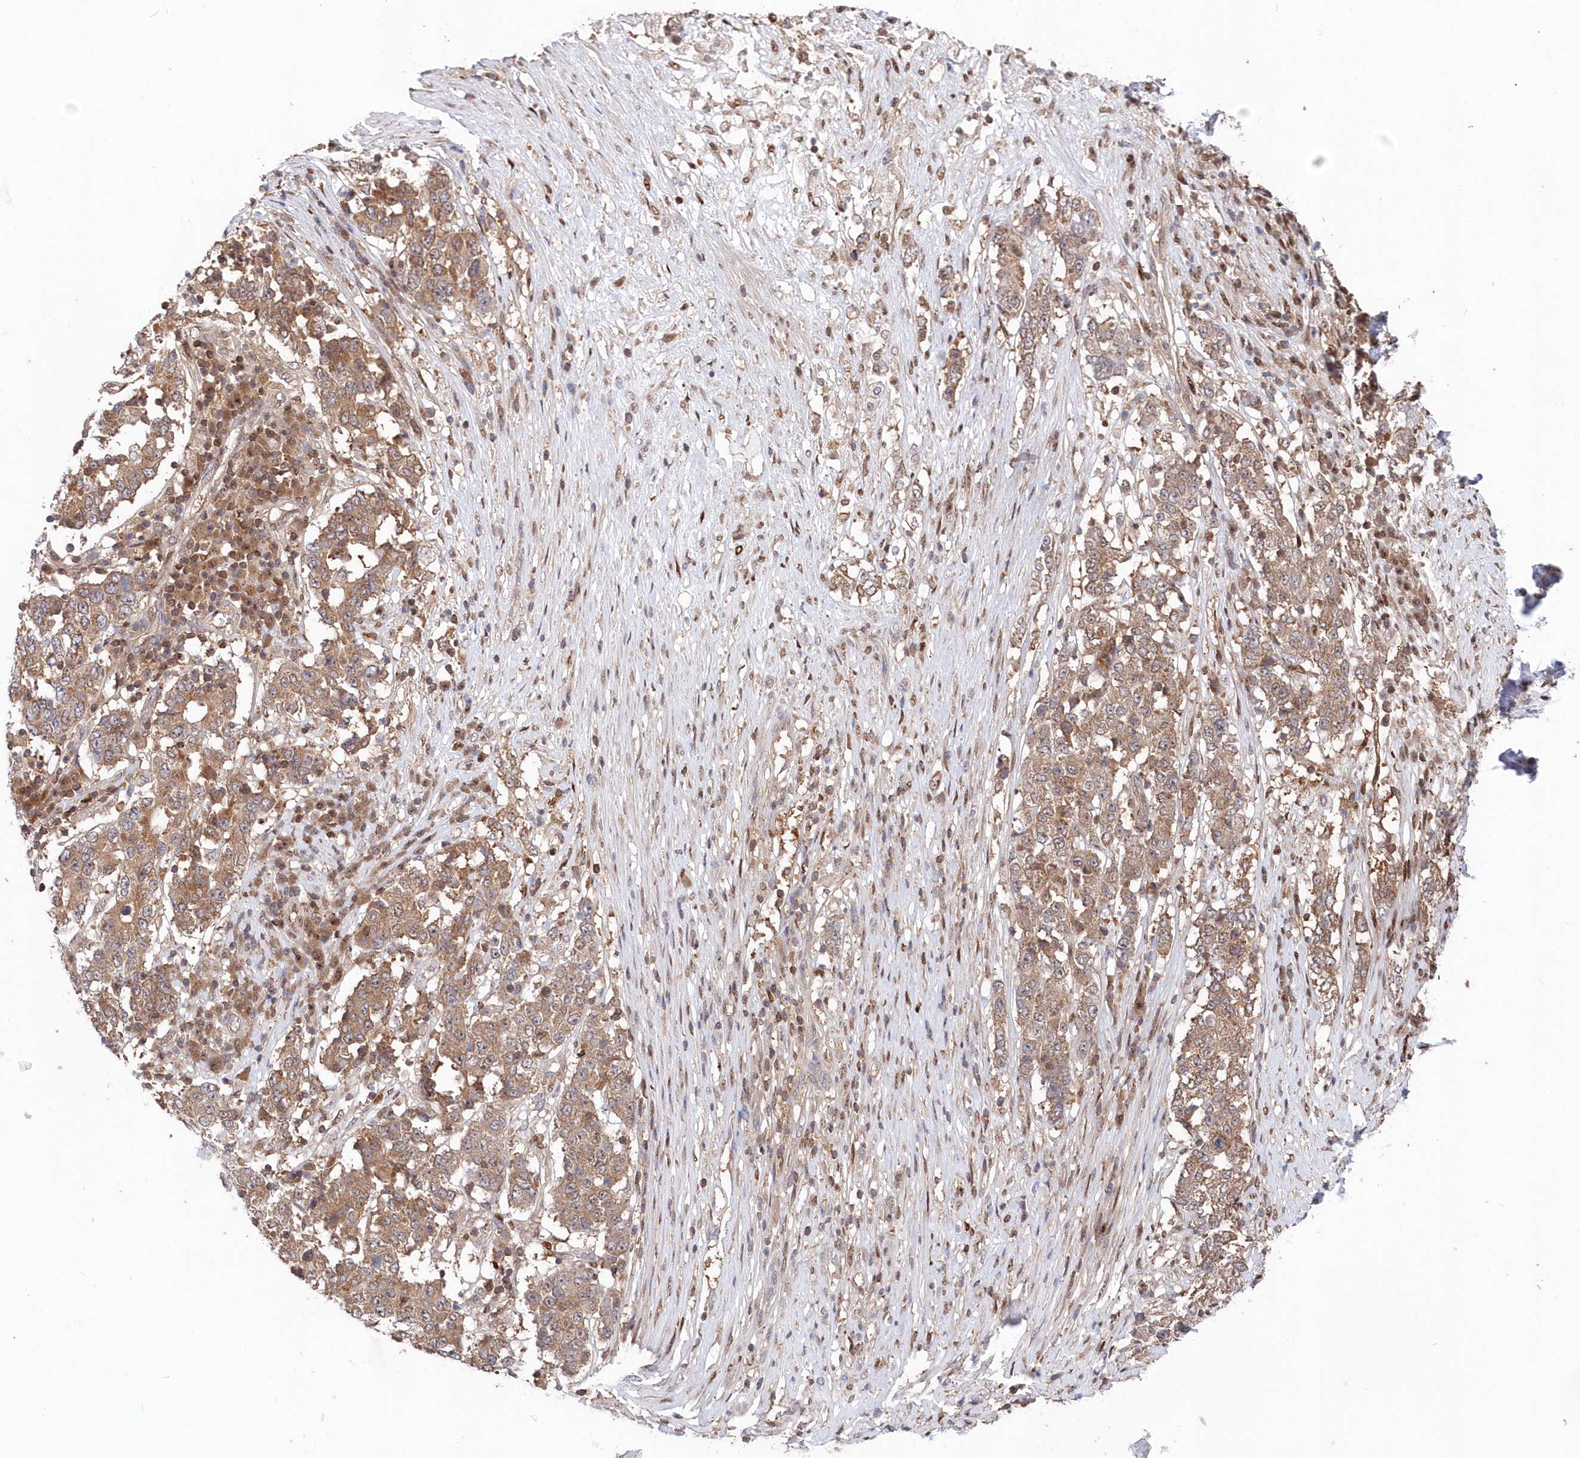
{"staining": {"intensity": "moderate", "quantity": ">75%", "location": "cytoplasmic/membranous"}, "tissue": "stomach cancer", "cell_type": "Tumor cells", "image_type": "cancer", "snomed": [{"axis": "morphology", "description": "Adenocarcinoma, NOS"}, {"axis": "topography", "description": "Stomach"}], "caption": "Immunohistochemistry (DAB (3,3'-diaminobenzidine)) staining of stomach cancer (adenocarcinoma) displays moderate cytoplasmic/membranous protein staining in about >75% of tumor cells. The staining was performed using DAB (3,3'-diaminobenzidine), with brown indicating positive protein expression. Nuclei are stained blue with hematoxylin.", "gene": "ABHD14B", "patient": {"sex": "male", "age": 59}}